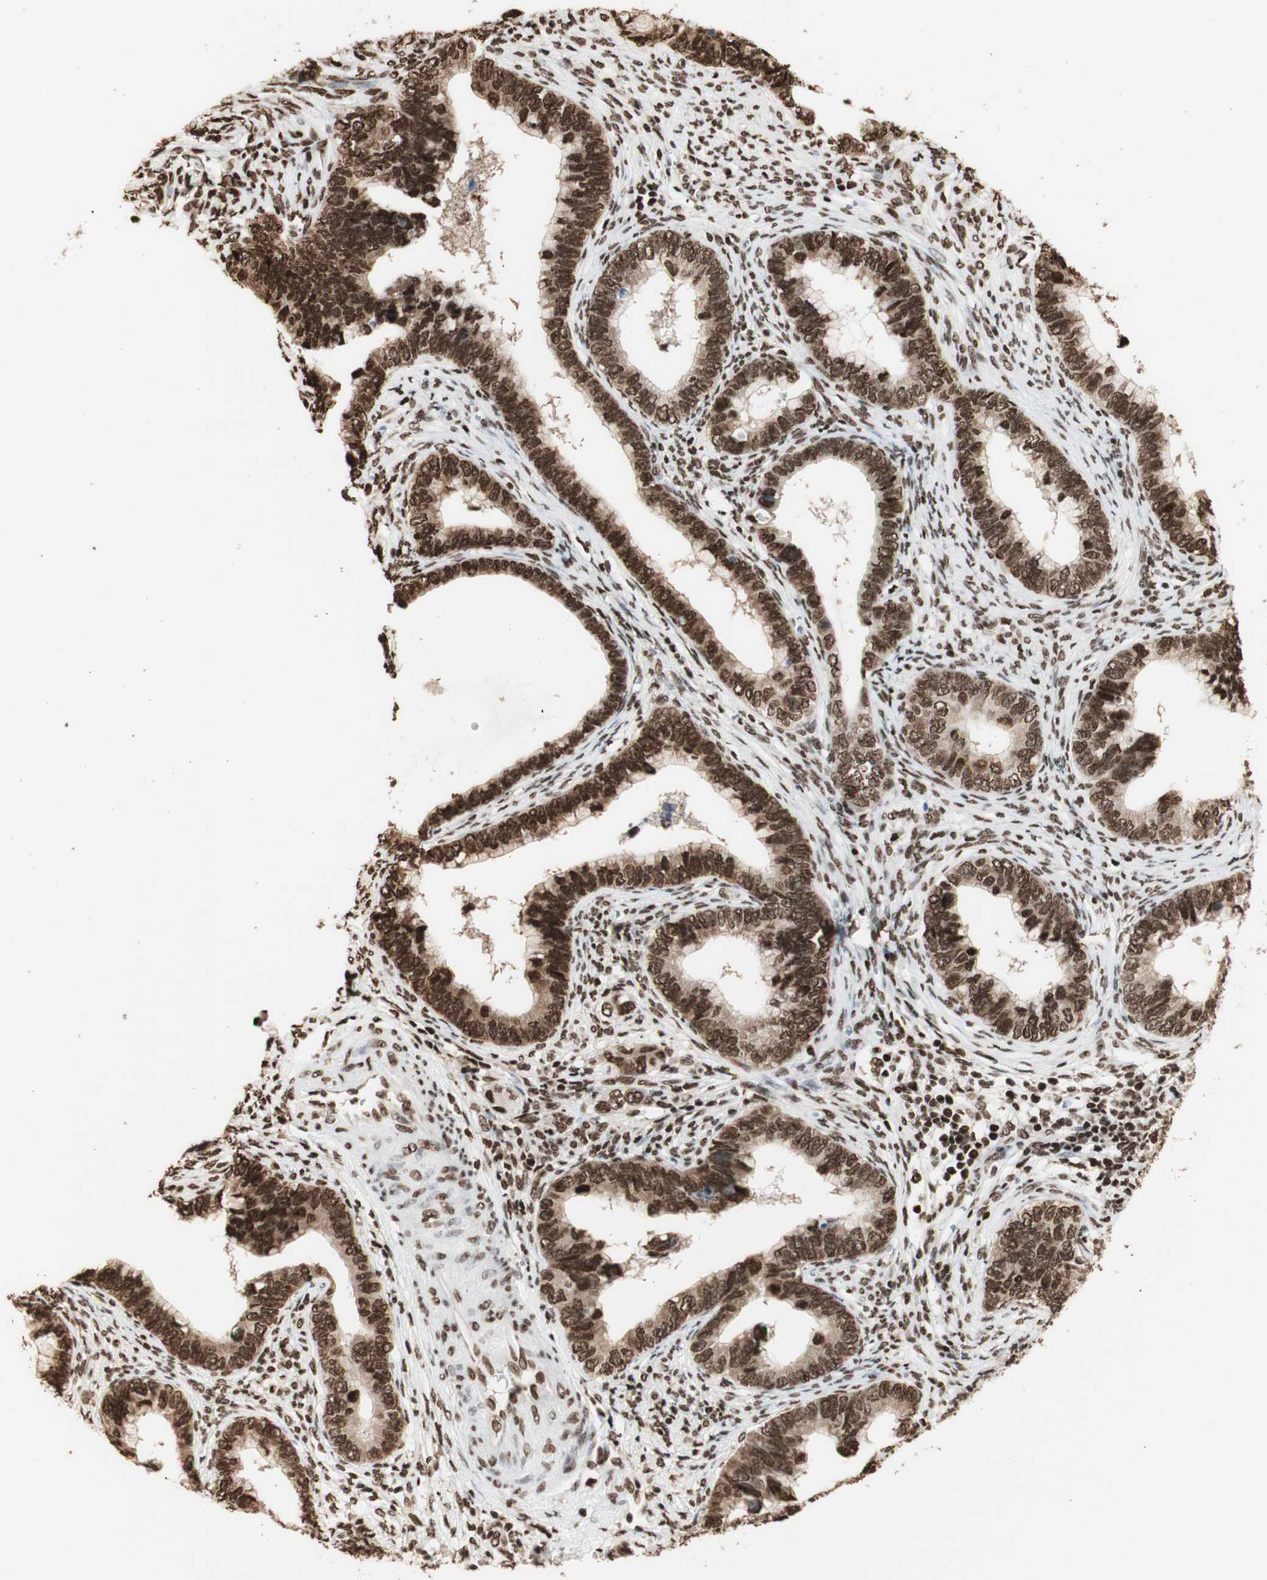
{"staining": {"intensity": "strong", "quantity": ">75%", "location": "nuclear"}, "tissue": "cervical cancer", "cell_type": "Tumor cells", "image_type": "cancer", "snomed": [{"axis": "morphology", "description": "Adenocarcinoma, NOS"}, {"axis": "topography", "description": "Cervix"}], "caption": "DAB (3,3'-diaminobenzidine) immunohistochemical staining of adenocarcinoma (cervical) displays strong nuclear protein expression in about >75% of tumor cells.", "gene": "HNRNPA2B1", "patient": {"sex": "female", "age": 44}}